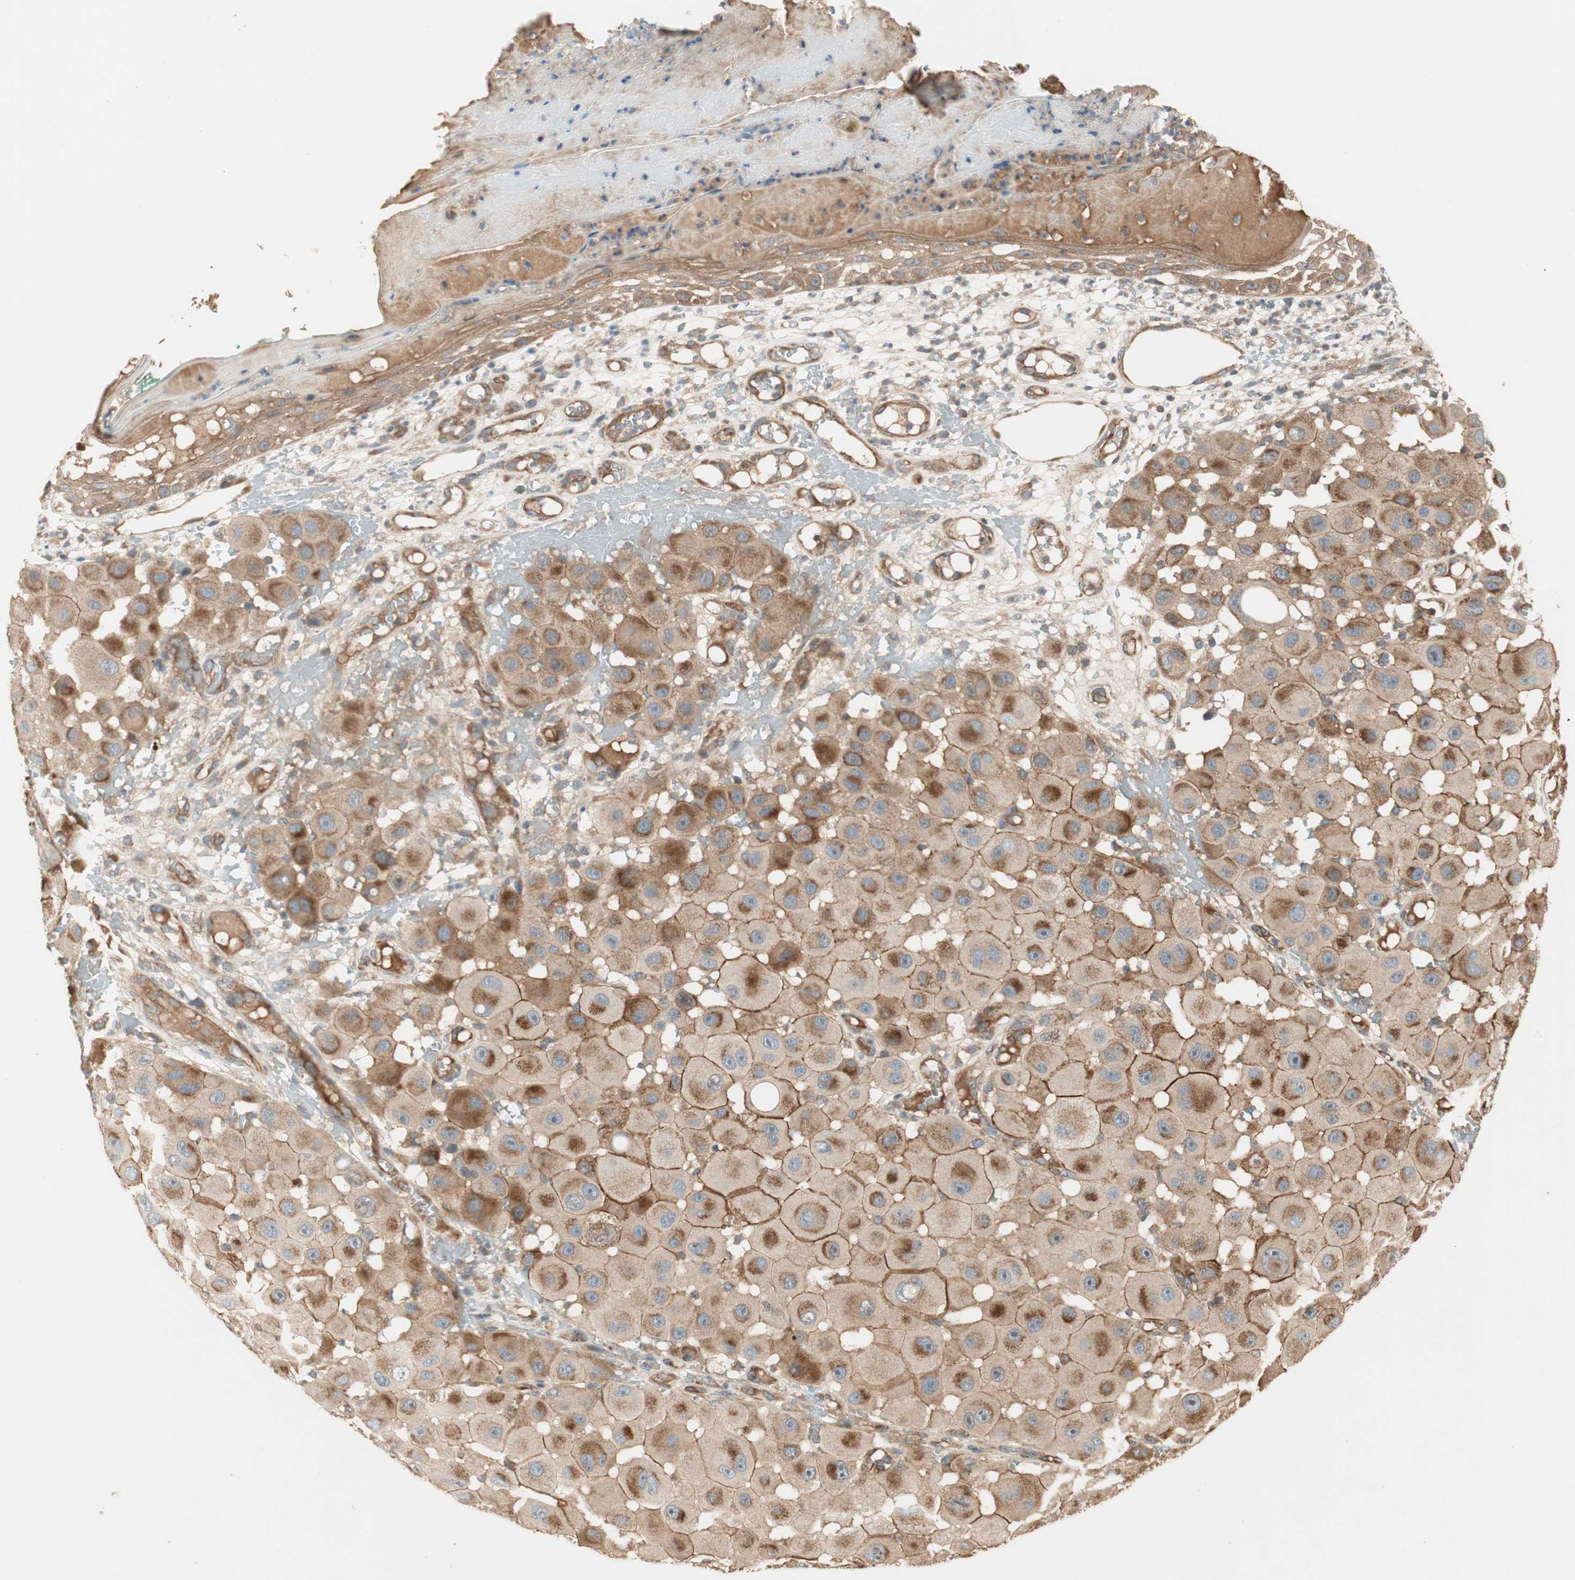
{"staining": {"intensity": "moderate", "quantity": ">75%", "location": "cytoplasmic/membranous"}, "tissue": "melanoma", "cell_type": "Tumor cells", "image_type": "cancer", "snomed": [{"axis": "morphology", "description": "Malignant melanoma, NOS"}, {"axis": "topography", "description": "Skin"}], "caption": "An image of malignant melanoma stained for a protein reveals moderate cytoplasmic/membranous brown staining in tumor cells.", "gene": "CTTNBP2NL", "patient": {"sex": "female", "age": 81}}